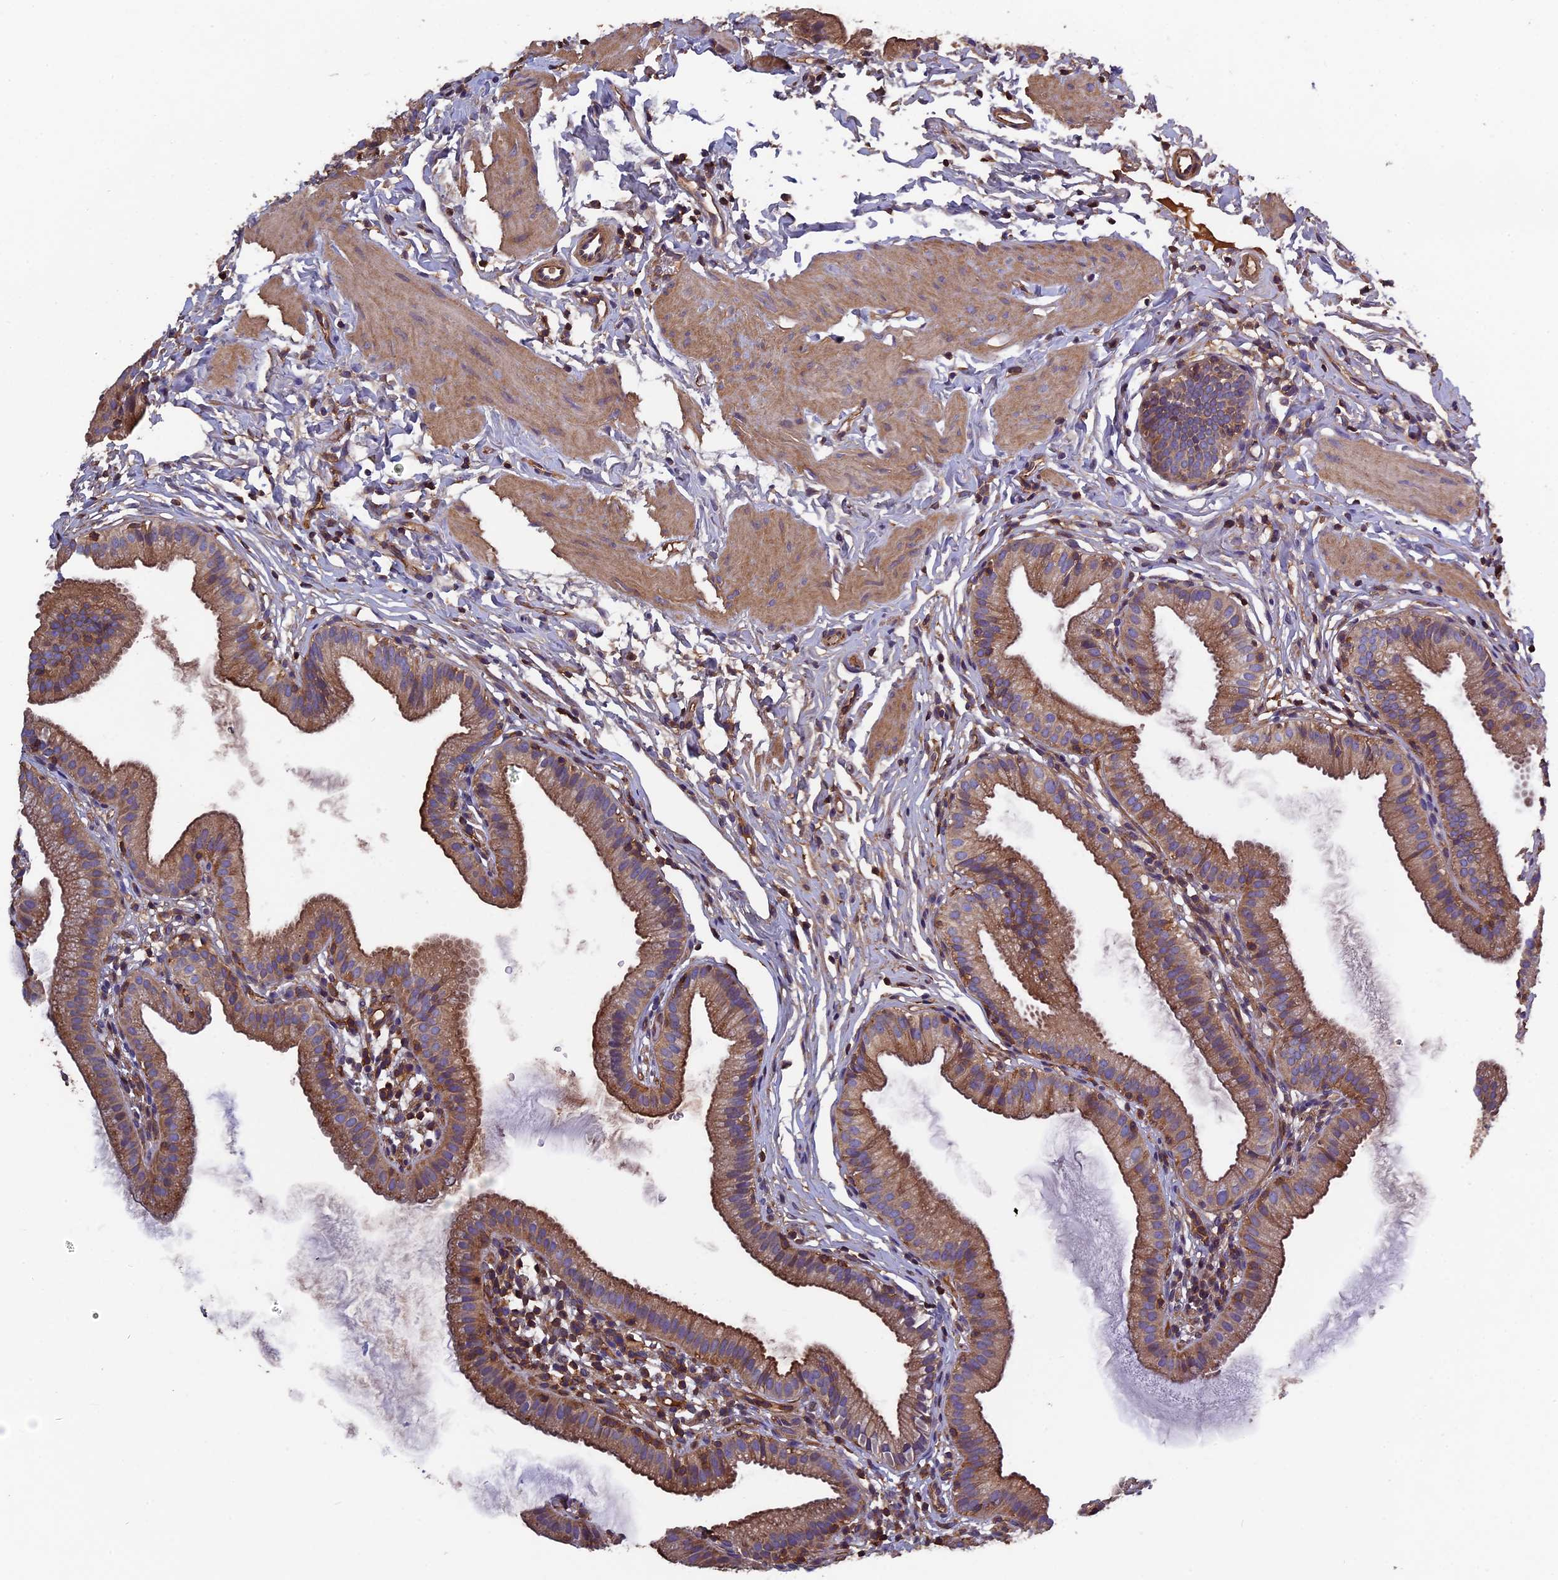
{"staining": {"intensity": "moderate", "quantity": ">75%", "location": "cytoplasmic/membranous"}, "tissue": "gallbladder", "cell_type": "Glandular cells", "image_type": "normal", "snomed": [{"axis": "morphology", "description": "Normal tissue, NOS"}, {"axis": "topography", "description": "Gallbladder"}], "caption": "Immunohistochemical staining of benign gallbladder demonstrates medium levels of moderate cytoplasmic/membranous staining in approximately >75% of glandular cells. Using DAB (3,3'-diaminobenzidine) (brown) and hematoxylin (blue) stains, captured at high magnification using brightfield microscopy.", "gene": "CCDC153", "patient": {"sex": "female", "age": 46}}